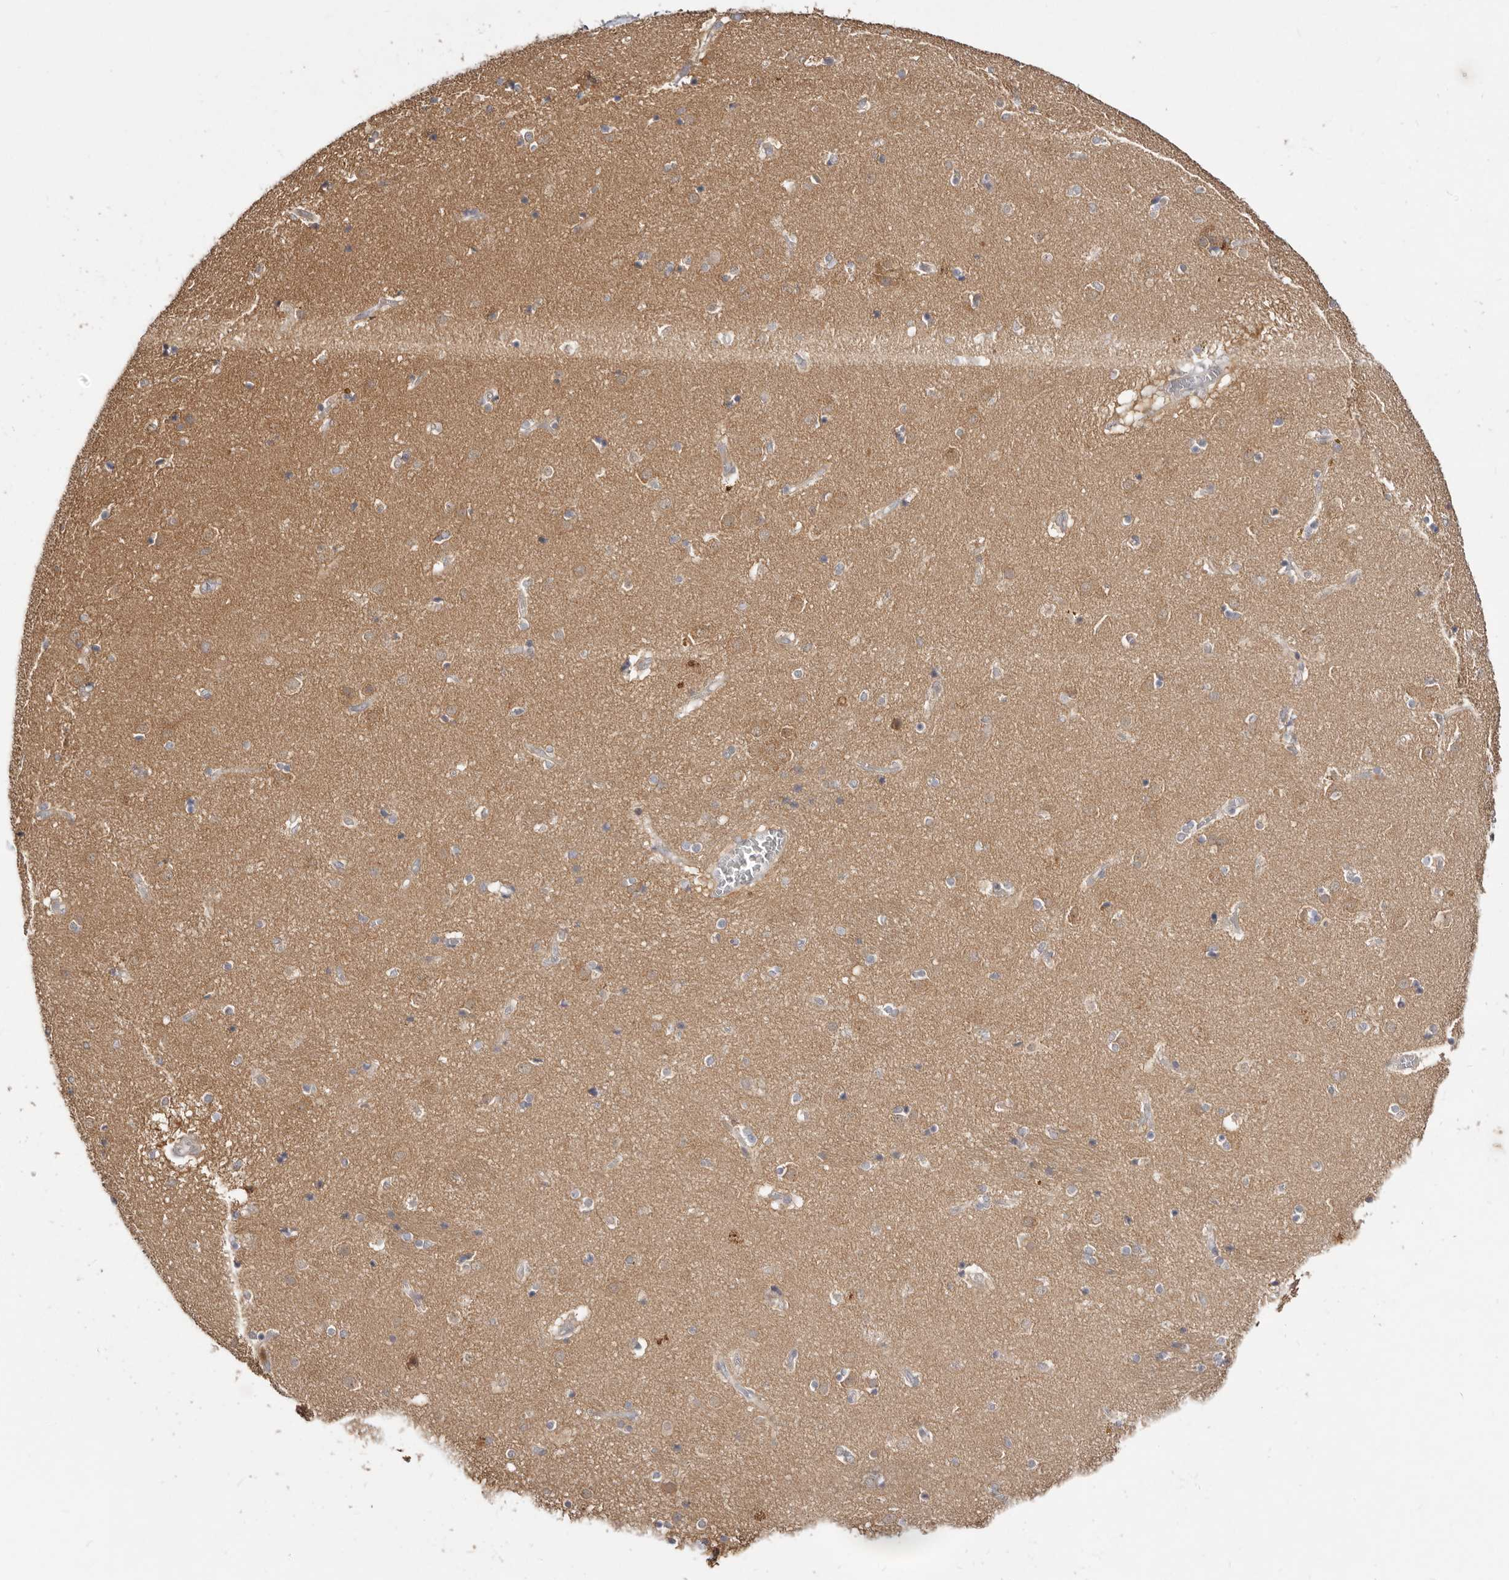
{"staining": {"intensity": "negative", "quantity": "none", "location": "none"}, "tissue": "caudate", "cell_type": "Glial cells", "image_type": "normal", "snomed": [{"axis": "morphology", "description": "Normal tissue, NOS"}, {"axis": "topography", "description": "Lateral ventricle wall"}], "caption": "This is an immunohistochemistry (IHC) image of benign caudate. There is no expression in glial cells.", "gene": "TC2N", "patient": {"sex": "male", "age": 70}}